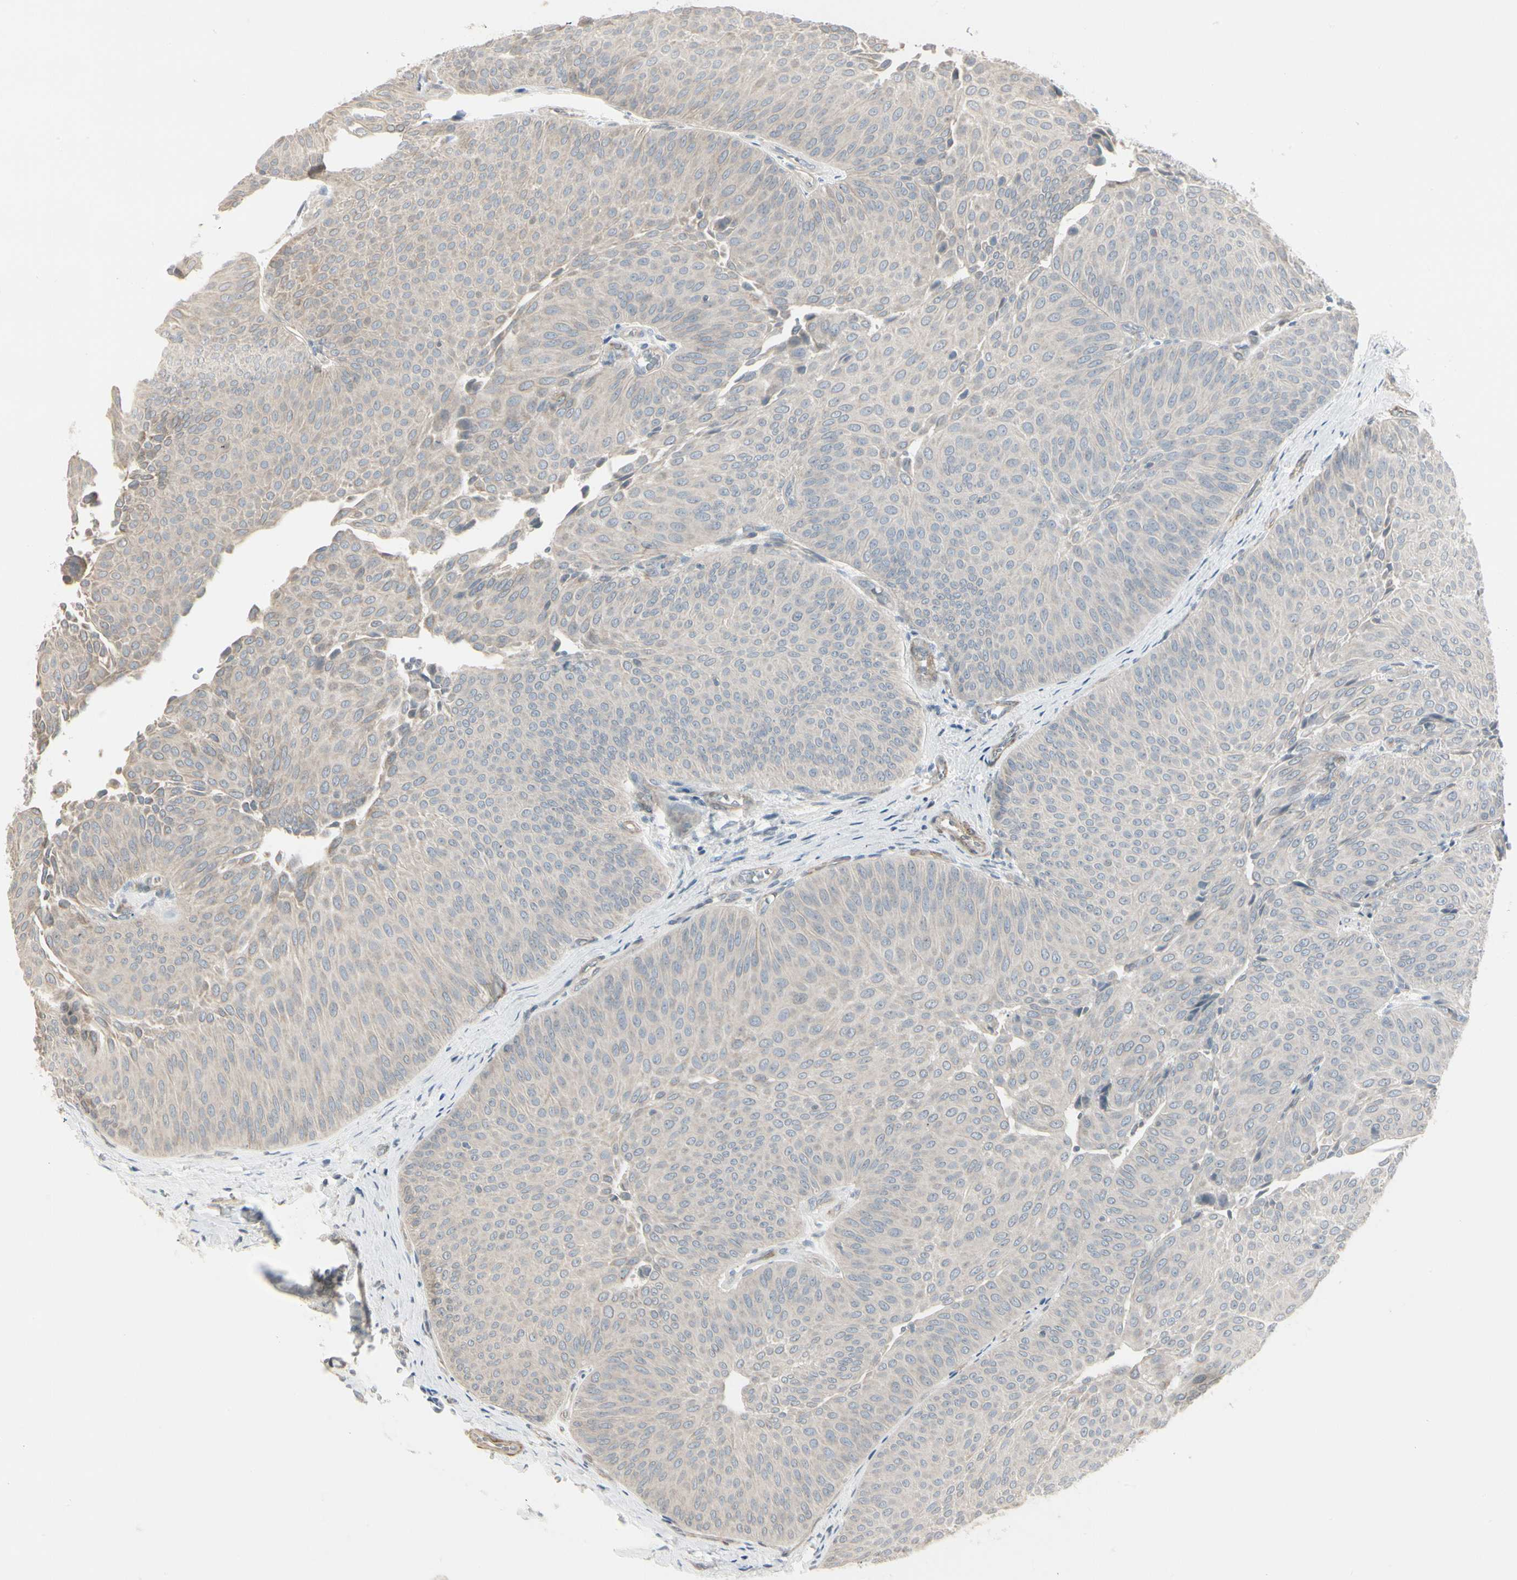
{"staining": {"intensity": "negative", "quantity": "none", "location": "none"}, "tissue": "urothelial cancer", "cell_type": "Tumor cells", "image_type": "cancer", "snomed": [{"axis": "morphology", "description": "Urothelial carcinoma, Low grade"}, {"axis": "topography", "description": "Urinary bladder"}], "caption": "Immunohistochemistry (IHC) of urothelial carcinoma (low-grade) exhibits no positivity in tumor cells.", "gene": "DMPK", "patient": {"sex": "female", "age": 60}}